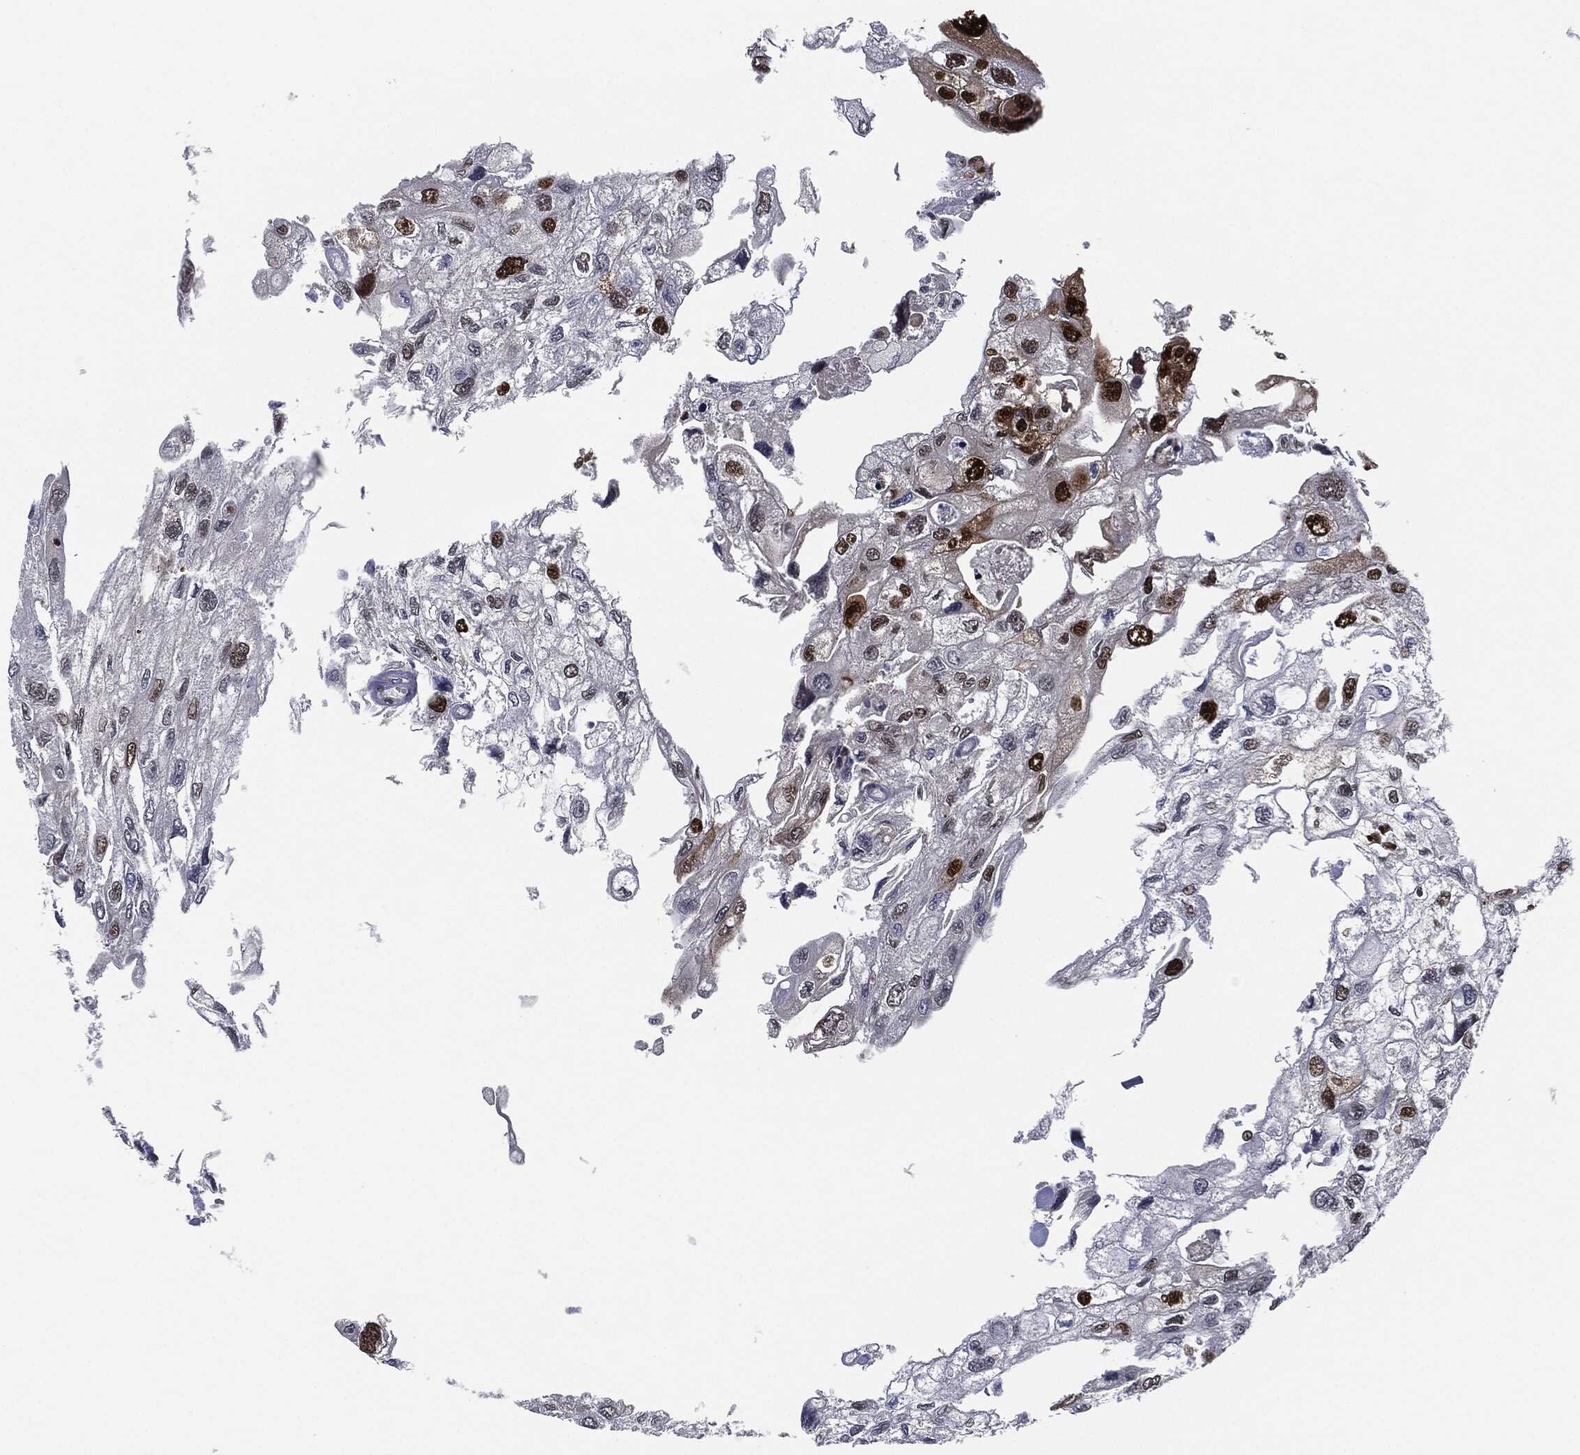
{"staining": {"intensity": "strong", "quantity": "<25%", "location": "nuclear"}, "tissue": "urothelial cancer", "cell_type": "Tumor cells", "image_type": "cancer", "snomed": [{"axis": "morphology", "description": "Urothelial carcinoma, High grade"}, {"axis": "topography", "description": "Urinary bladder"}], "caption": "Urothelial carcinoma (high-grade) was stained to show a protein in brown. There is medium levels of strong nuclear expression in approximately <25% of tumor cells.", "gene": "PCNA", "patient": {"sex": "male", "age": 59}}